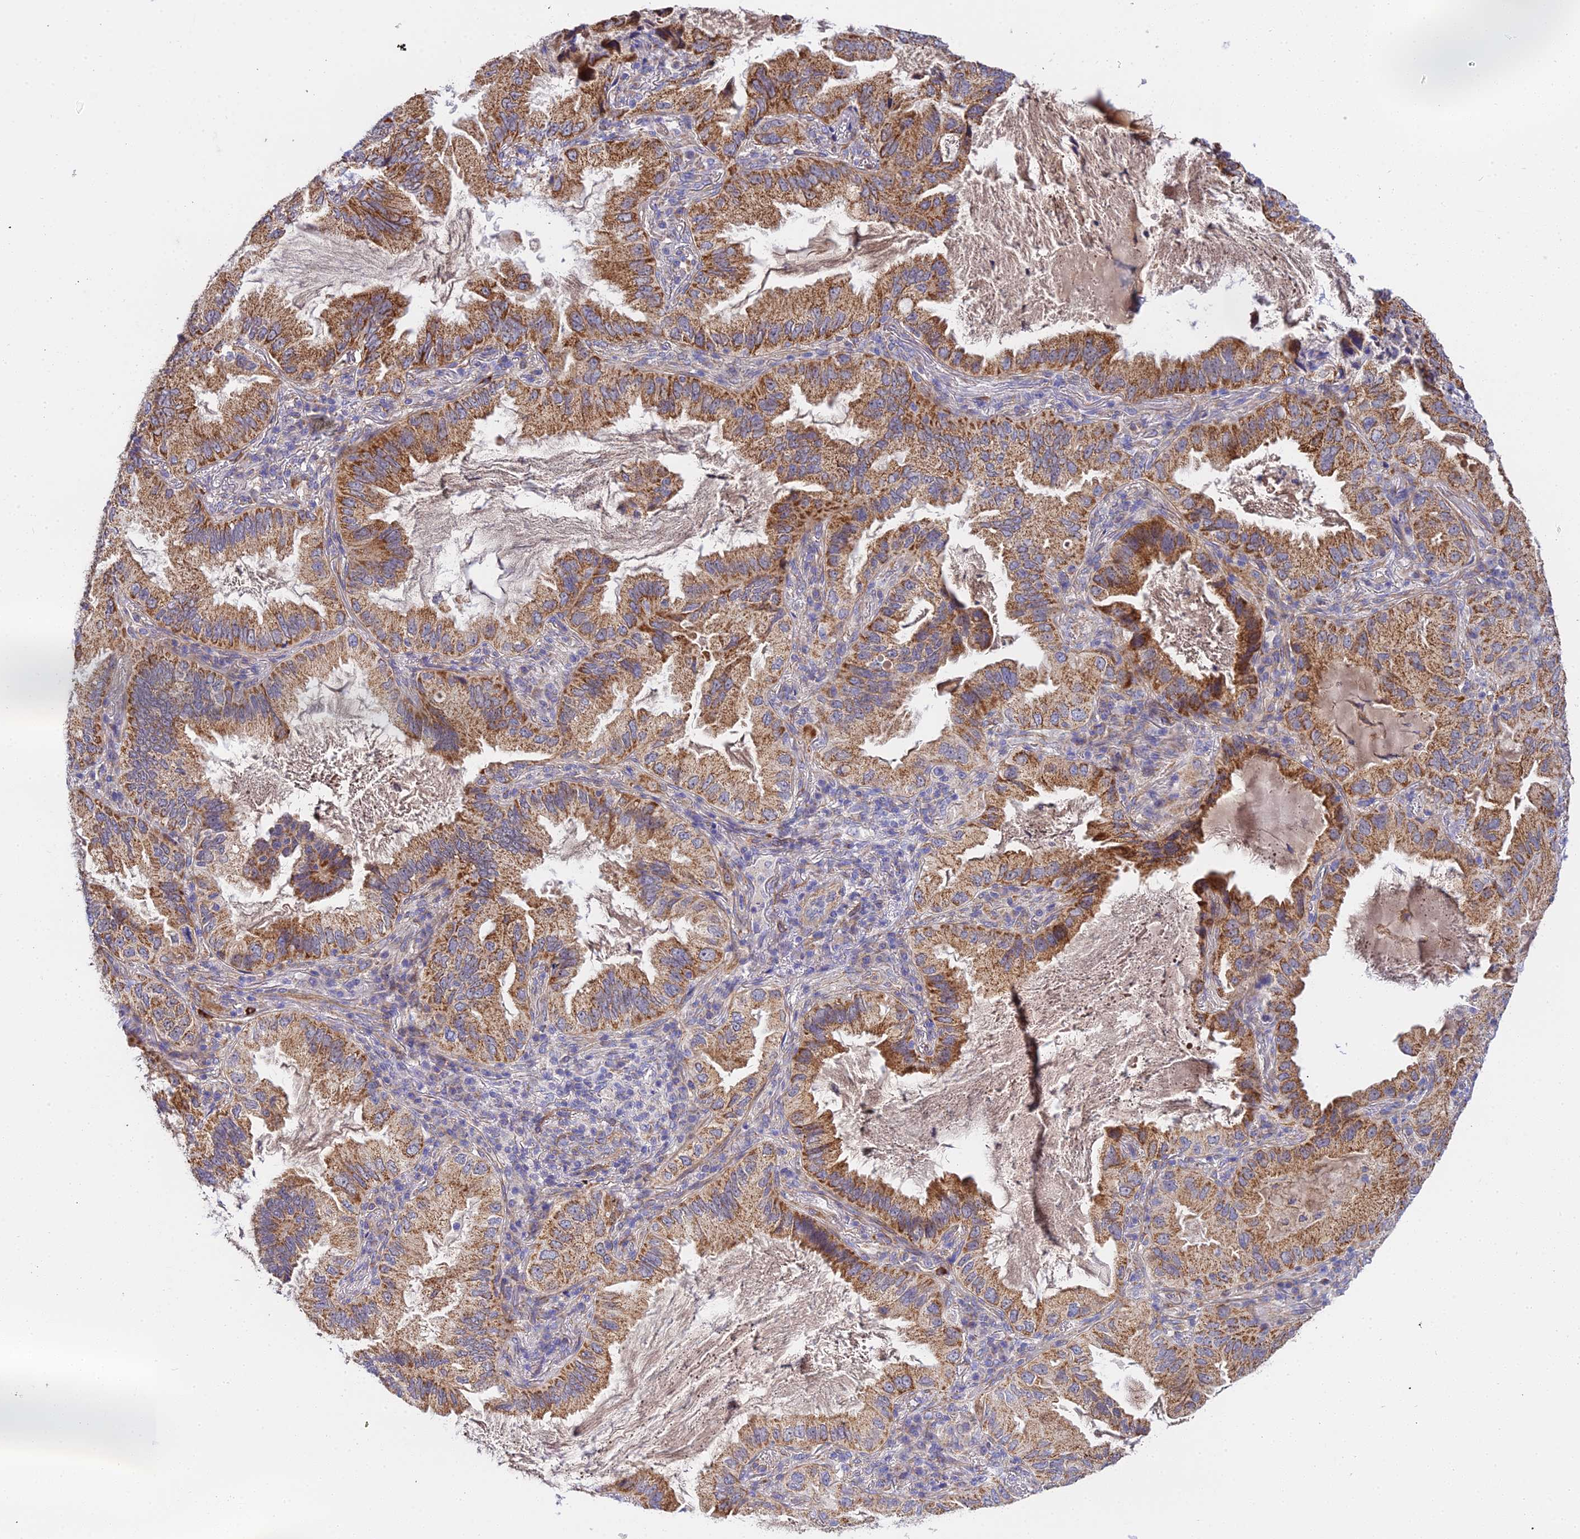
{"staining": {"intensity": "moderate", "quantity": ">75%", "location": "cytoplasmic/membranous"}, "tissue": "lung cancer", "cell_type": "Tumor cells", "image_type": "cancer", "snomed": [{"axis": "morphology", "description": "Adenocarcinoma, NOS"}, {"axis": "topography", "description": "Lung"}], "caption": "Adenocarcinoma (lung) was stained to show a protein in brown. There is medium levels of moderate cytoplasmic/membranous staining in approximately >75% of tumor cells.", "gene": "ACOT2", "patient": {"sex": "female", "age": 69}}